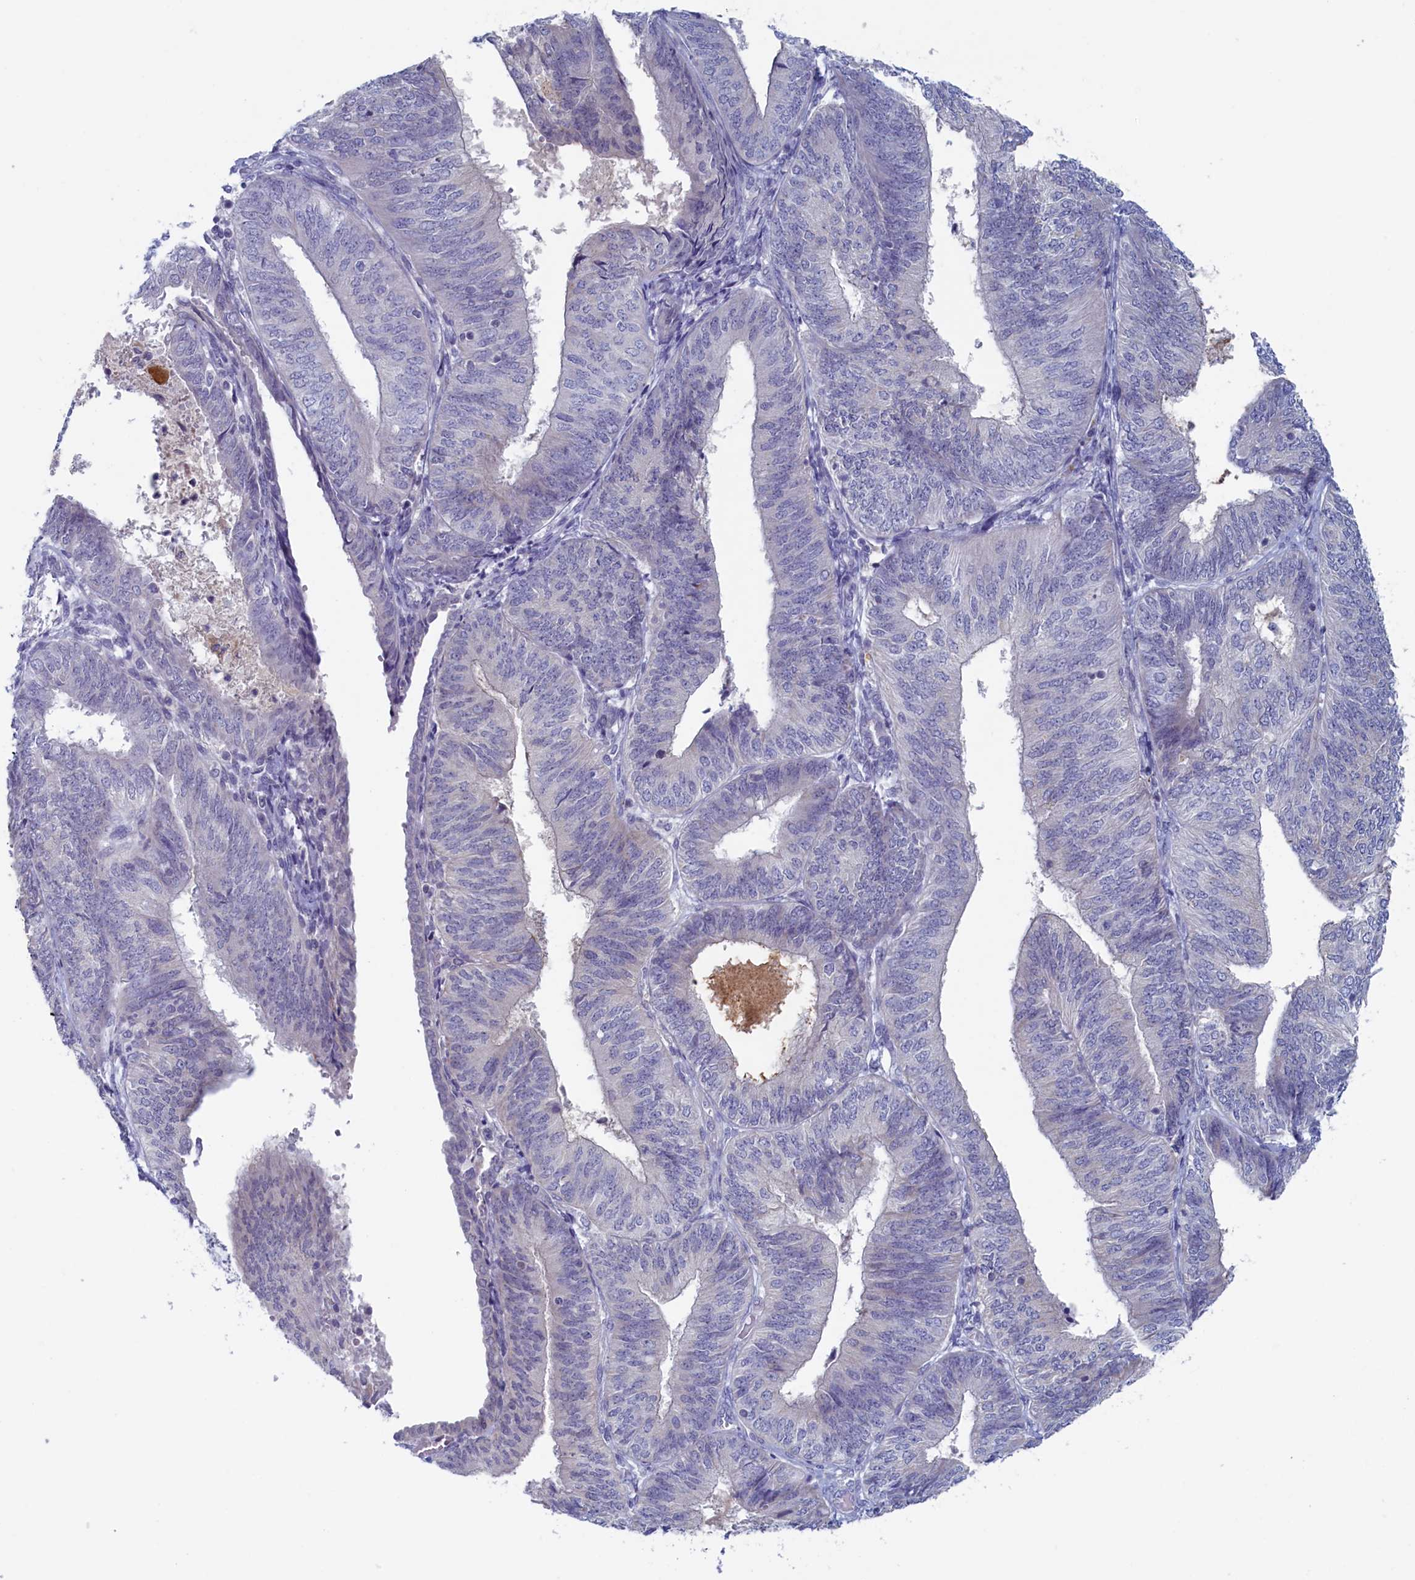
{"staining": {"intensity": "negative", "quantity": "none", "location": "none"}, "tissue": "endometrial cancer", "cell_type": "Tumor cells", "image_type": "cancer", "snomed": [{"axis": "morphology", "description": "Adenocarcinoma, NOS"}, {"axis": "topography", "description": "Endometrium"}], "caption": "Tumor cells are negative for protein expression in human endometrial adenocarcinoma.", "gene": "WDR76", "patient": {"sex": "female", "age": 58}}